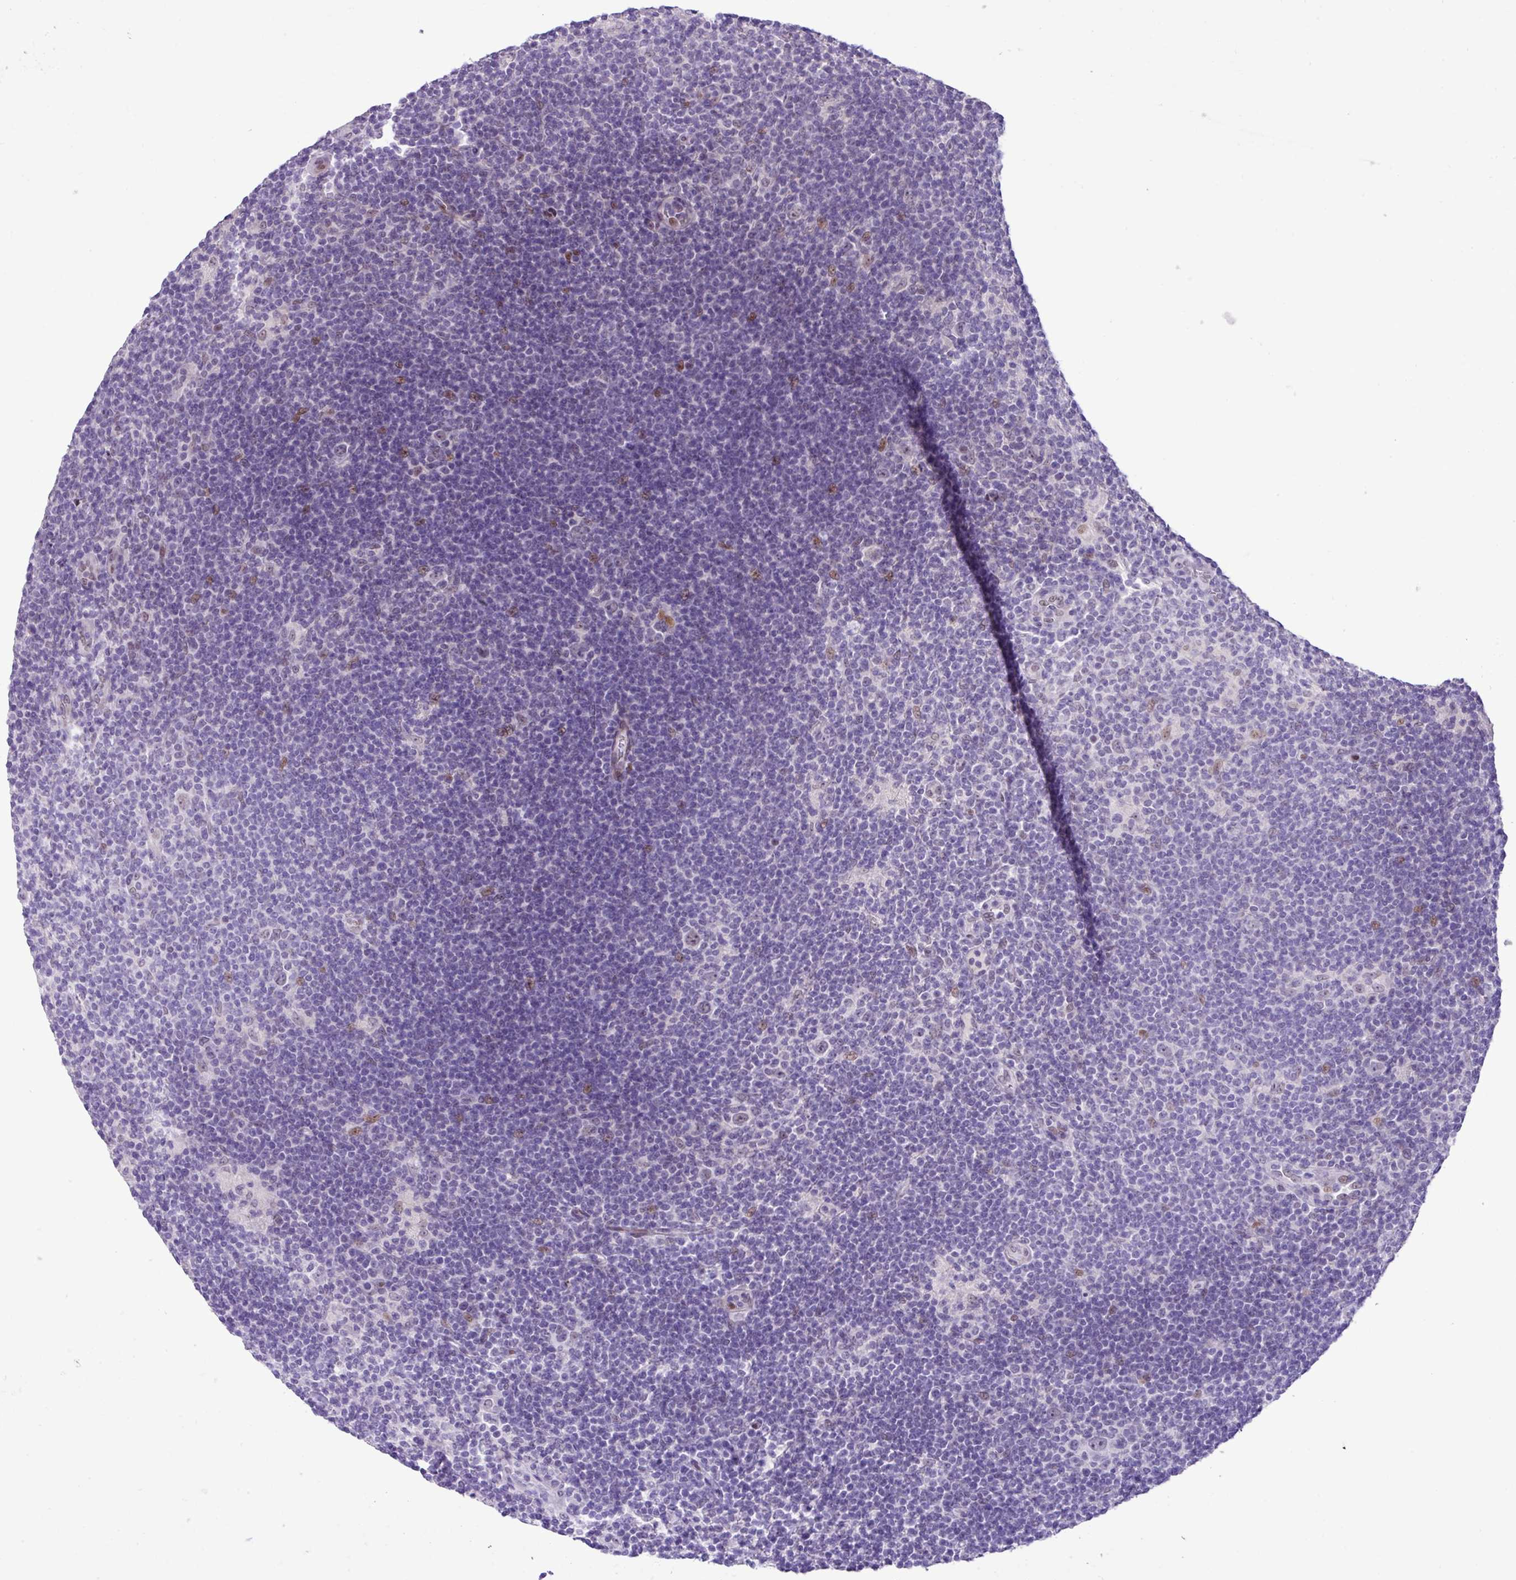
{"staining": {"intensity": "weak", "quantity": "<25%", "location": "nuclear"}, "tissue": "lymphoma", "cell_type": "Tumor cells", "image_type": "cancer", "snomed": [{"axis": "morphology", "description": "Hodgkin's disease, NOS"}, {"axis": "topography", "description": "Lymph node"}], "caption": "Hodgkin's disease stained for a protein using IHC reveals no staining tumor cells.", "gene": "YLPM1", "patient": {"sex": "female", "age": 57}}